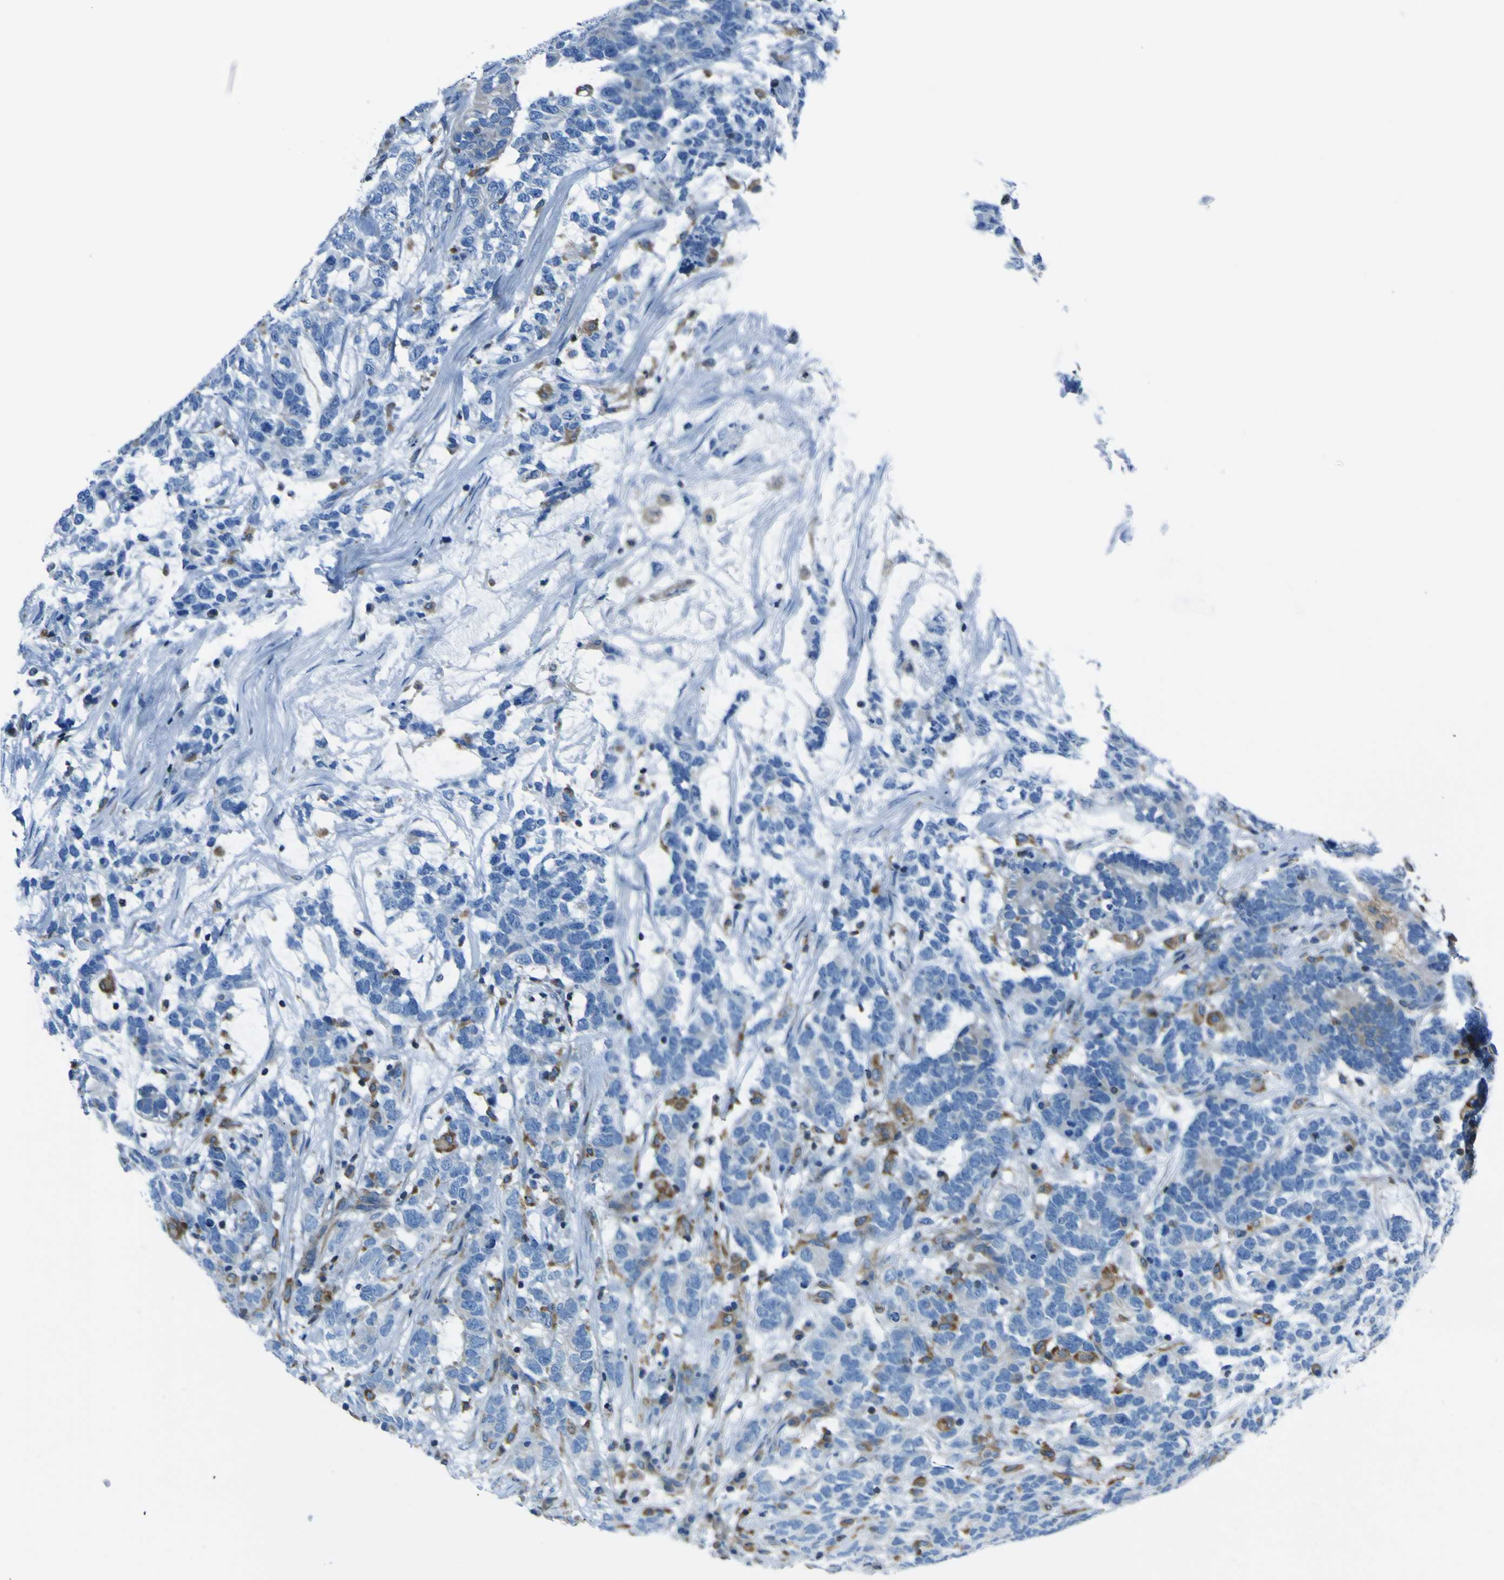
{"staining": {"intensity": "negative", "quantity": "none", "location": "none"}, "tissue": "testis cancer", "cell_type": "Tumor cells", "image_type": "cancer", "snomed": [{"axis": "morphology", "description": "Carcinoma, Embryonal, NOS"}, {"axis": "topography", "description": "Testis"}], "caption": "Testis cancer (embryonal carcinoma) was stained to show a protein in brown. There is no significant positivity in tumor cells.", "gene": "STIM1", "patient": {"sex": "male", "age": 26}}